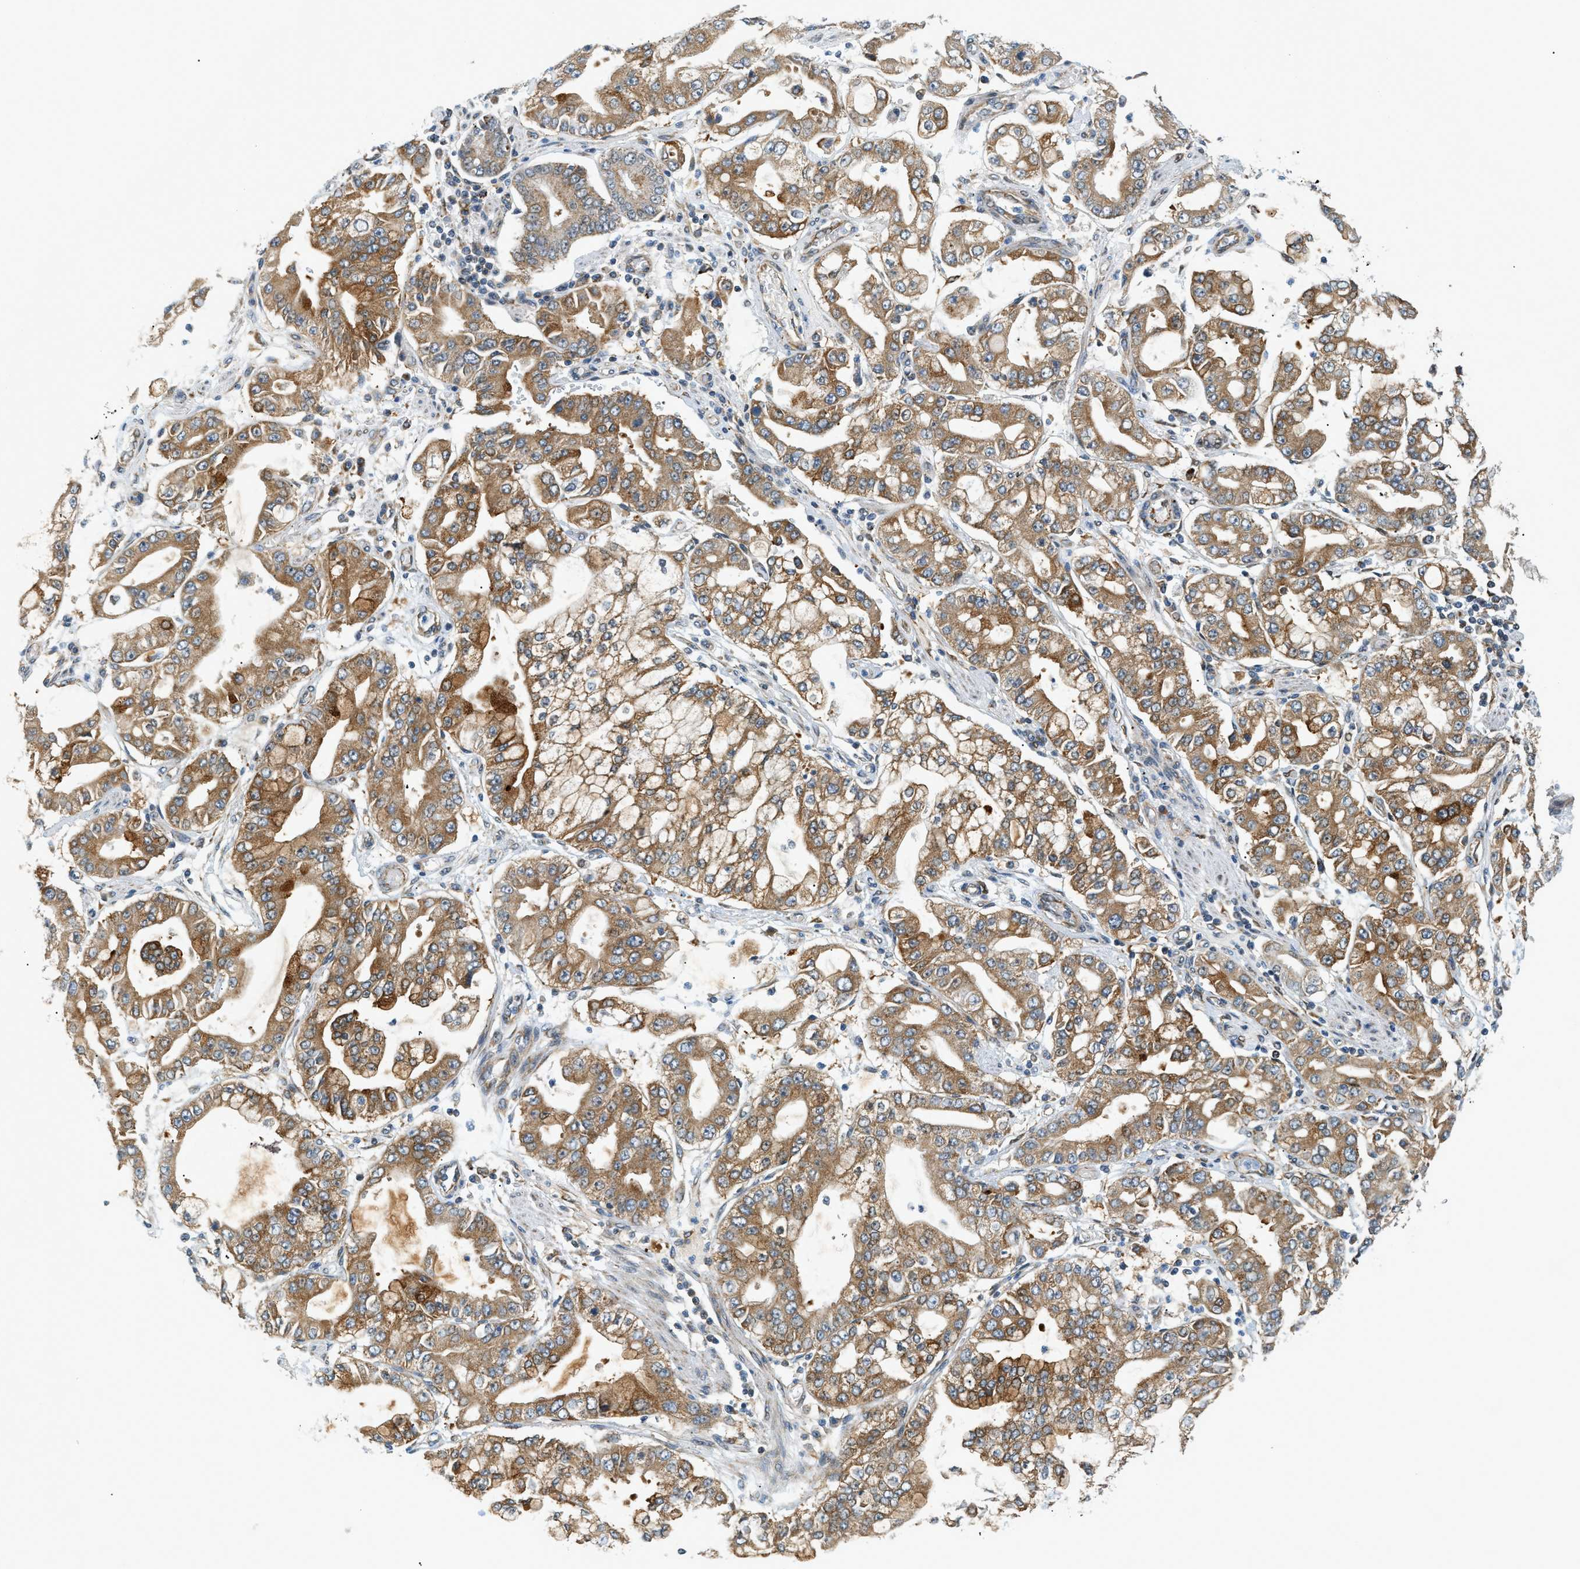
{"staining": {"intensity": "moderate", "quantity": ">75%", "location": "cytoplasmic/membranous"}, "tissue": "stomach cancer", "cell_type": "Tumor cells", "image_type": "cancer", "snomed": [{"axis": "morphology", "description": "Adenocarcinoma, NOS"}, {"axis": "topography", "description": "Stomach"}], "caption": "An image showing moderate cytoplasmic/membranous expression in approximately >75% of tumor cells in stomach cancer (adenocarcinoma), as visualized by brown immunohistochemical staining.", "gene": "PIGG", "patient": {"sex": "male", "age": 76}}